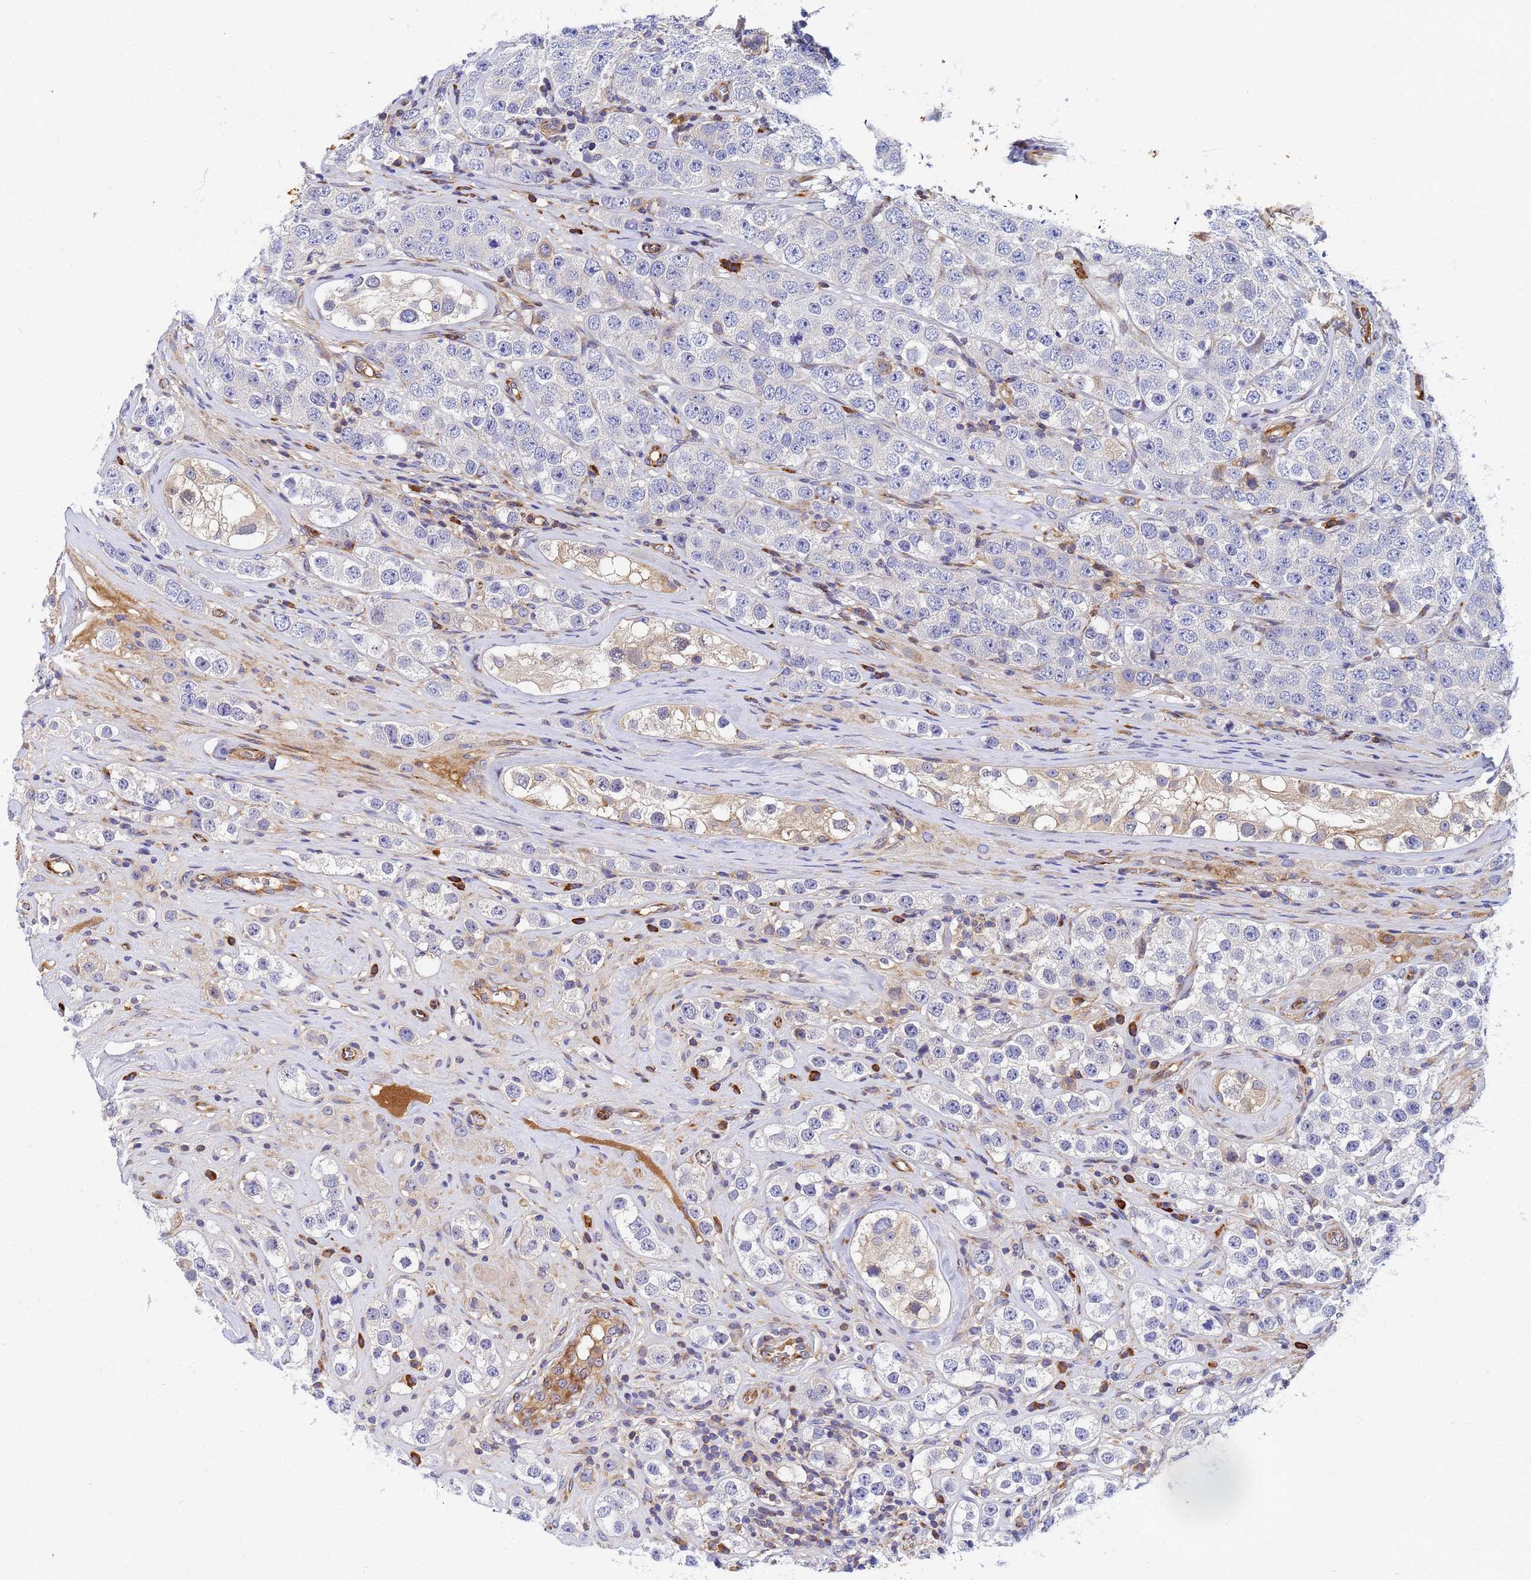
{"staining": {"intensity": "negative", "quantity": "none", "location": "none"}, "tissue": "testis cancer", "cell_type": "Tumor cells", "image_type": "cancer", "snomed": [{"axis": "morphology", "description": "Seminoma, NOS"}, {"axis": "topography", "description": "Testis"}], "caption": "Immunohistochemistry (IHC) of human testis cancer shows no staining in tumor cells. Nuclei are stained in blue.", "gene": "POM121", "patient": {"sex": "male", "age": 28}}